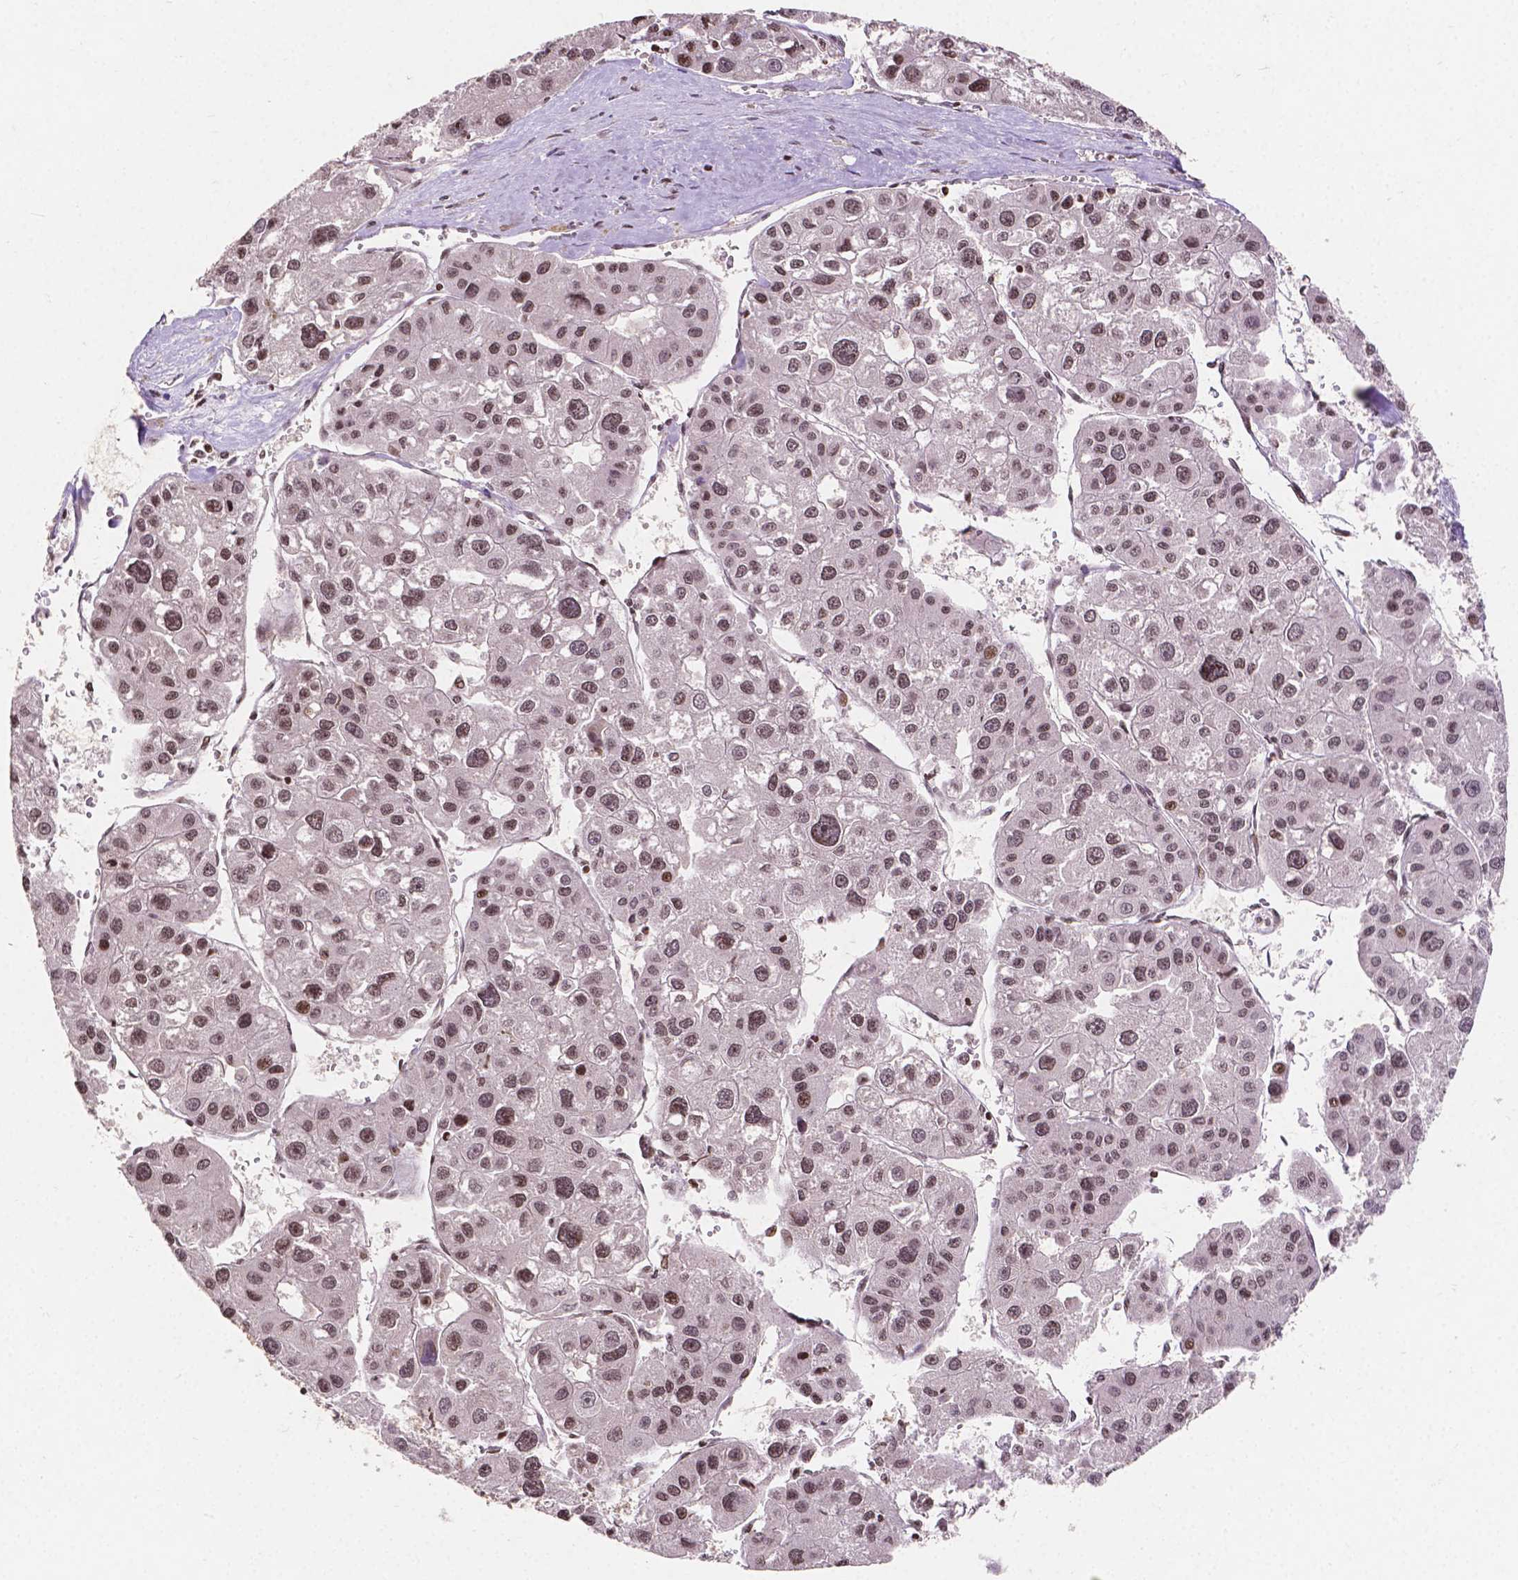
{"staining": {"intensity": "moderate", "quantity": ">75%", "location": "nuclear"}, "tissue": "liver cancer", "cell_type": "Tumor cells", "image_type": "cancer", "snomed": [{"axis": "morphology", "description": "Carcinoma, Hepatocellular, NOS"}, {"axis": "topography", "description": "Liver"}], "caption": "Liver cancer (hepatocellular carcinoma) tissue exhibits moderate nuclear positivity in about >75% of tumor cells", "gene": "PTPN18", "patient": {"sex": "male", "age": 73}}